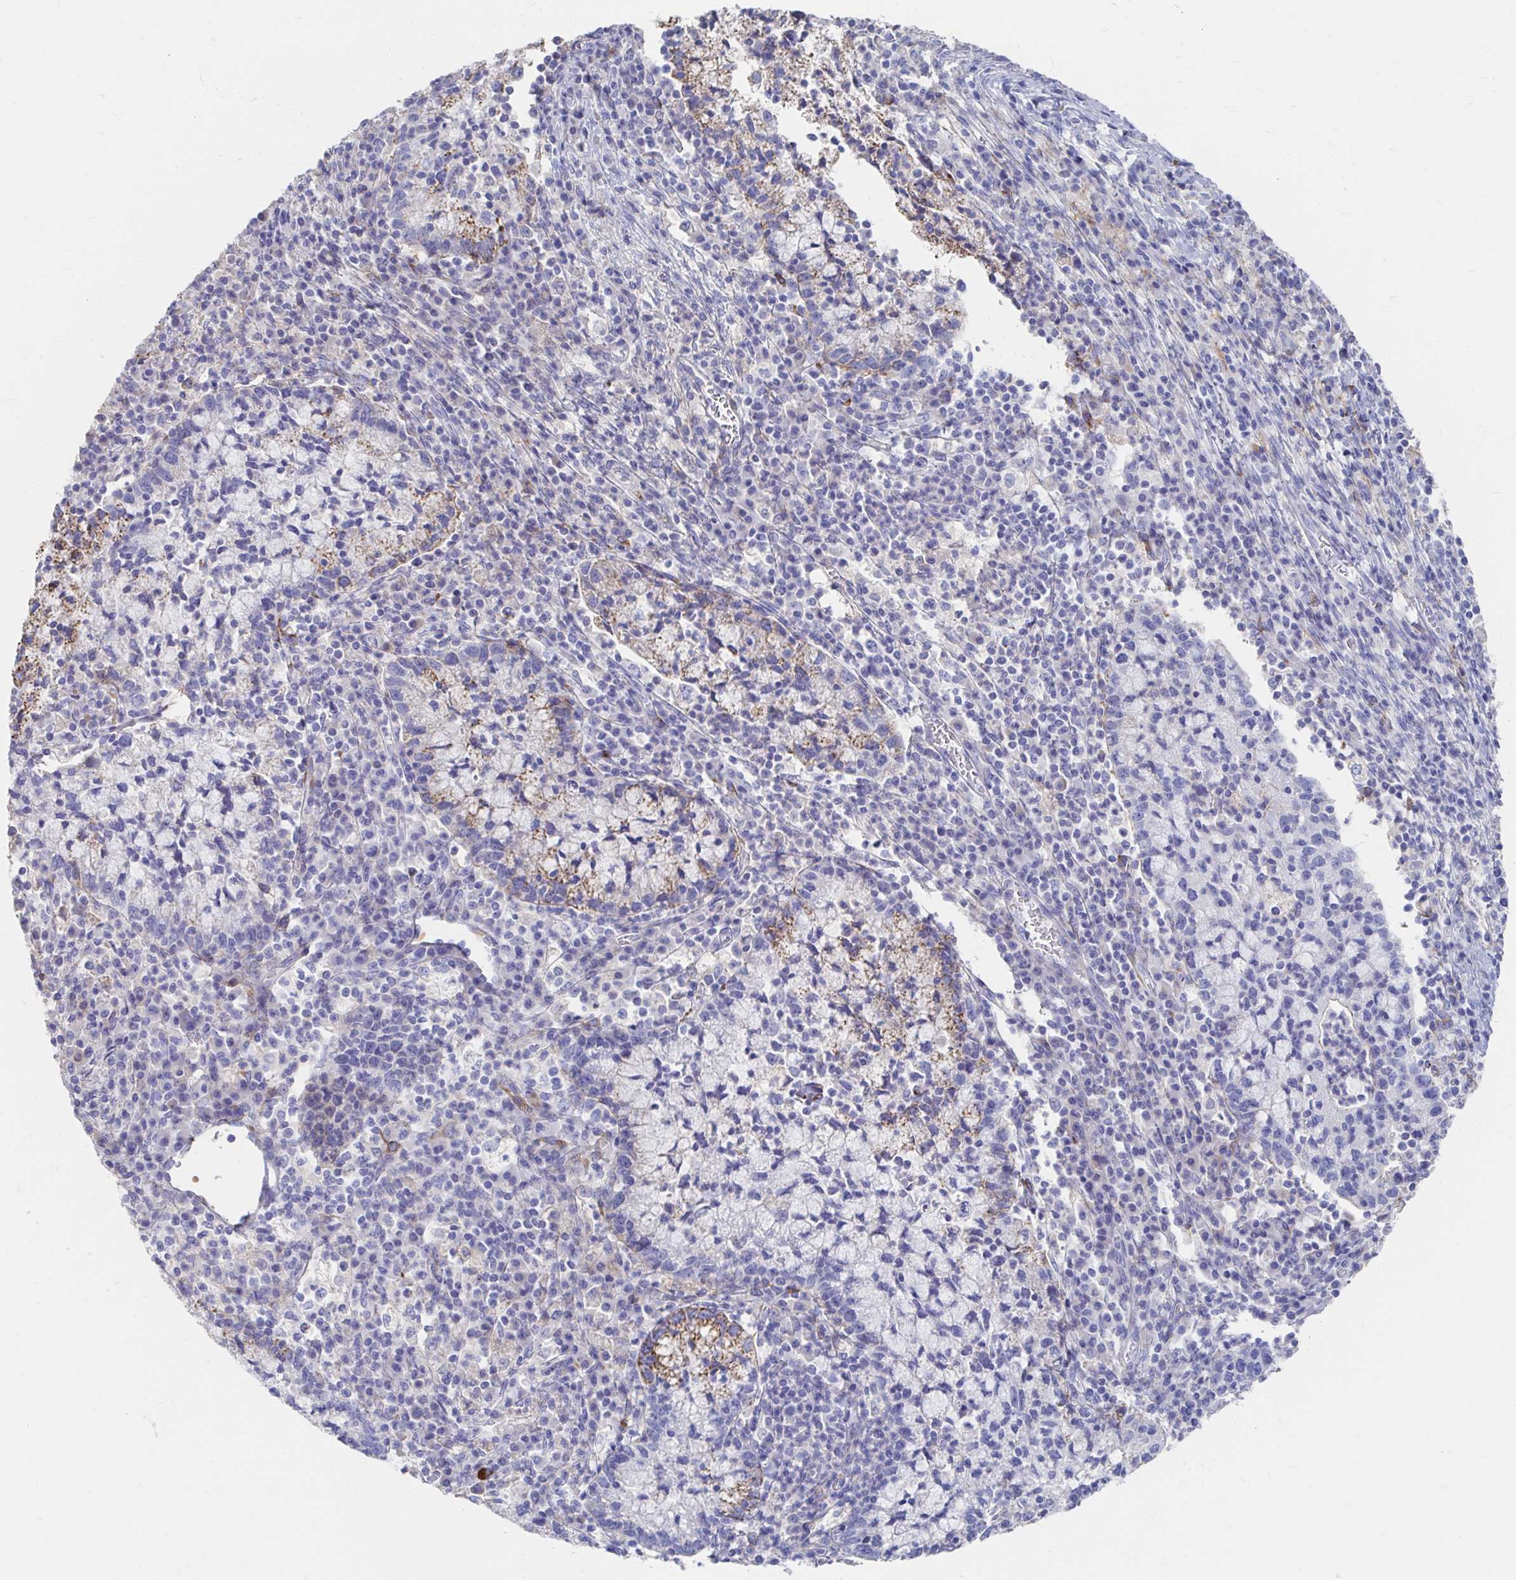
{"staining": {"intensity": "weak", "quantity": "<25%", "location": "cytoplasmic/membranous"}, "tissue": "cervical cancer", "cell_type": "Tumor cells", "image_type": "cancer", "snomed": [{"axis": "morphology", "description": "Normal tissue, NOS"}, {"axis": "morphology", "description": "Adenocarcinoma, NOS"}, {"axis": "topography", "description": "Cervix"}], "caption": "Immunohistochemistry (IHC) of human adenocarcinoma (cervical) demonstrates no positivity in tumor cells.", "gene": "LAMC3", "patient": {"sex": "female", "age": 44}}